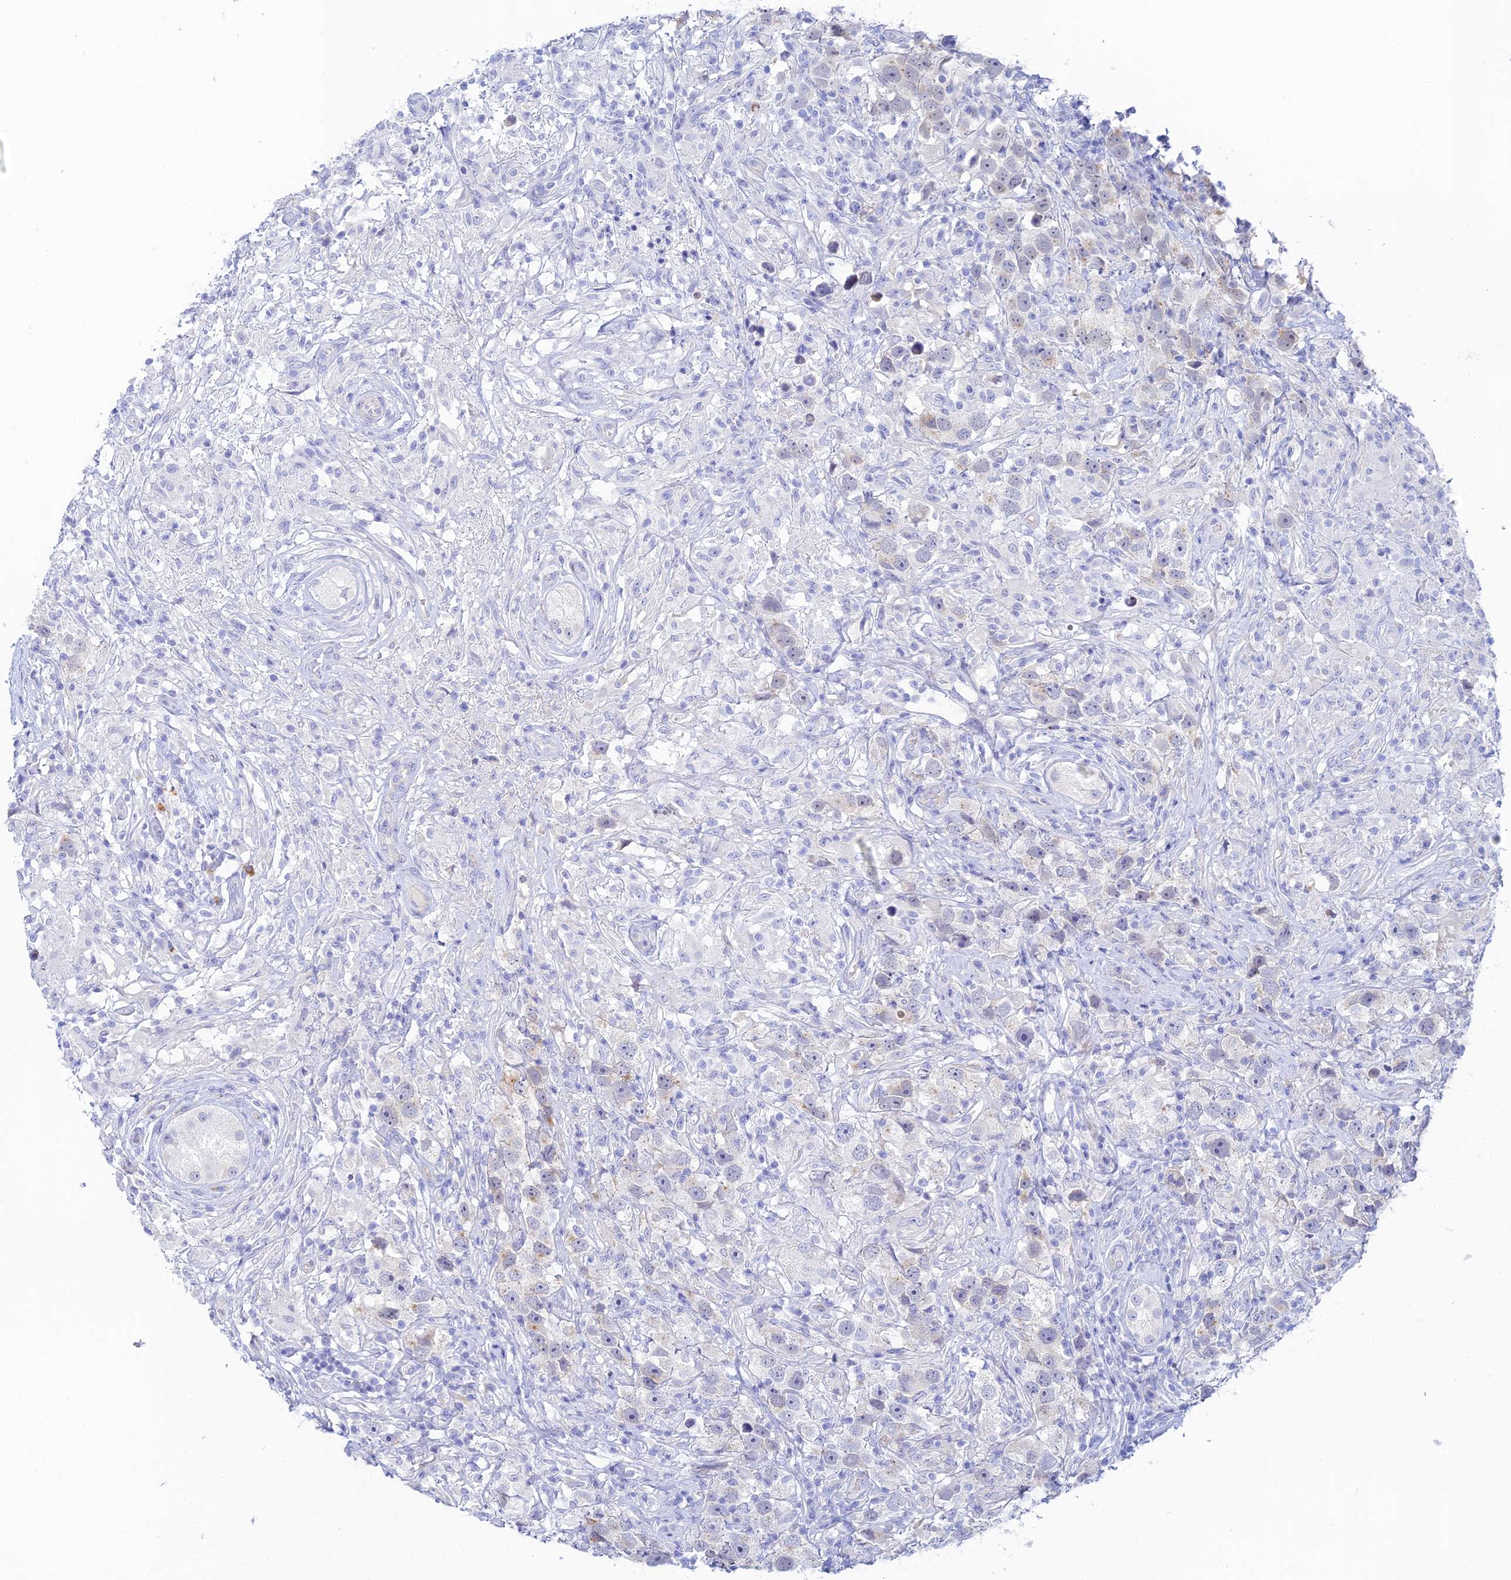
{"staining": {"intensity": "negative", "quantity": "none", "location": "none"}, "tissue": "testis cancer", "cell_type": "Tumor cells", "image_type": "cancer", "snomed": [{"axis": "morphology", "description": "Seminoma, NOS"}, {"axis": "topography", "description": "Testis"}], "caption": "The photomicrograph displays no staining of tumor cells in testis cancer (seminoma).", "gene": "CEP152", "patient": {"sex": "male", "age": 49}}